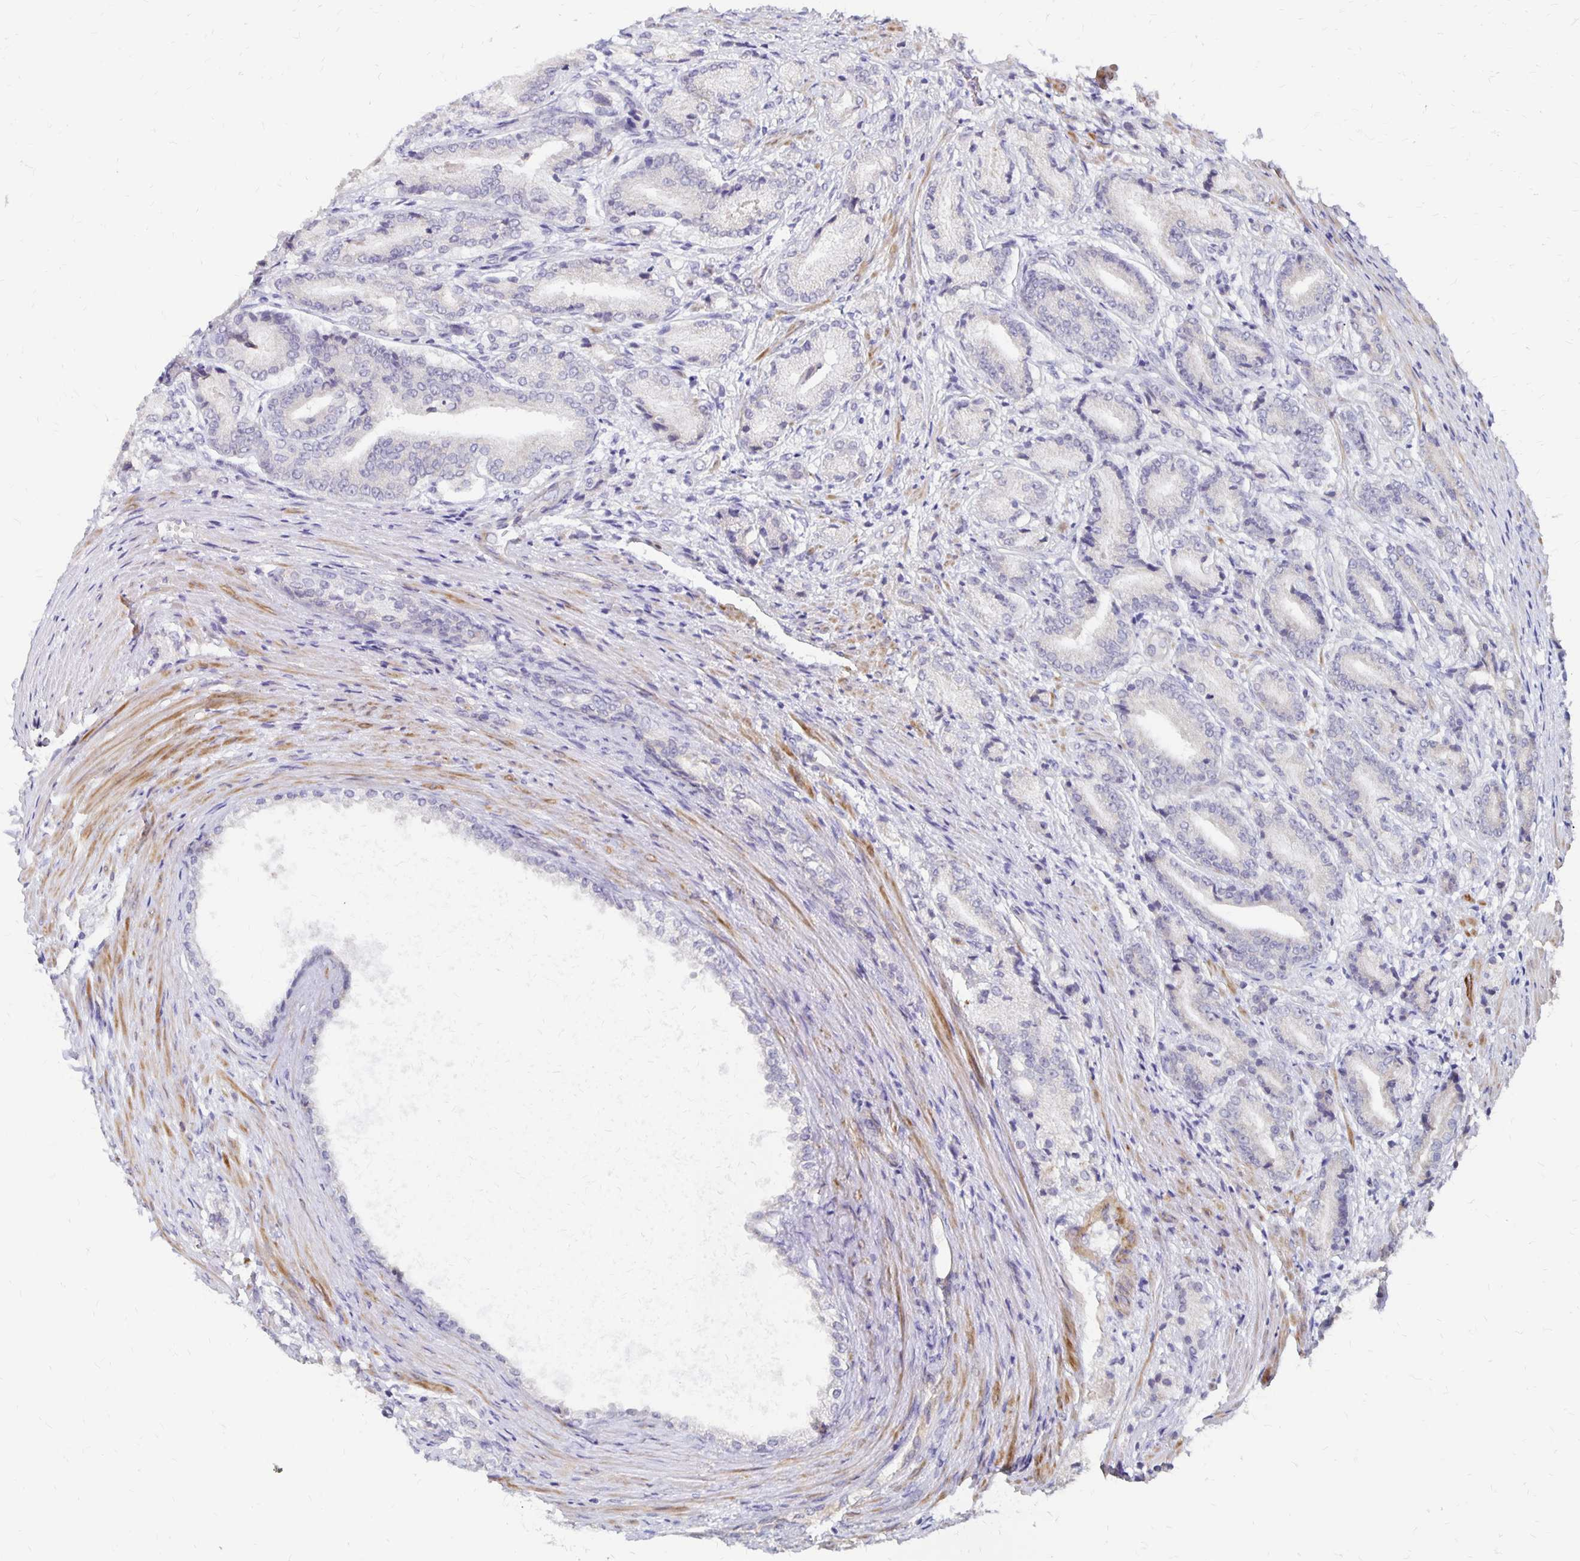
{"staining": {"intensity": "negative", "quantity": "none", "location": "none"}, "tissue": "prostate cancer", "cell_type": "Tumor cells", "image_type": "cancer", "snomed": [{"axis": "morphology", "description": "Adenocarcinoma, High grade"}, {"axis": "topography", "description": "Prostate and seminal vesicle, NOS"}], "caption": "The histopathology image reveals no significant staining in tumor cells of prostate cancer.", "gene": "ATOSB", "patient": {"sex": "male", "age": 61}}